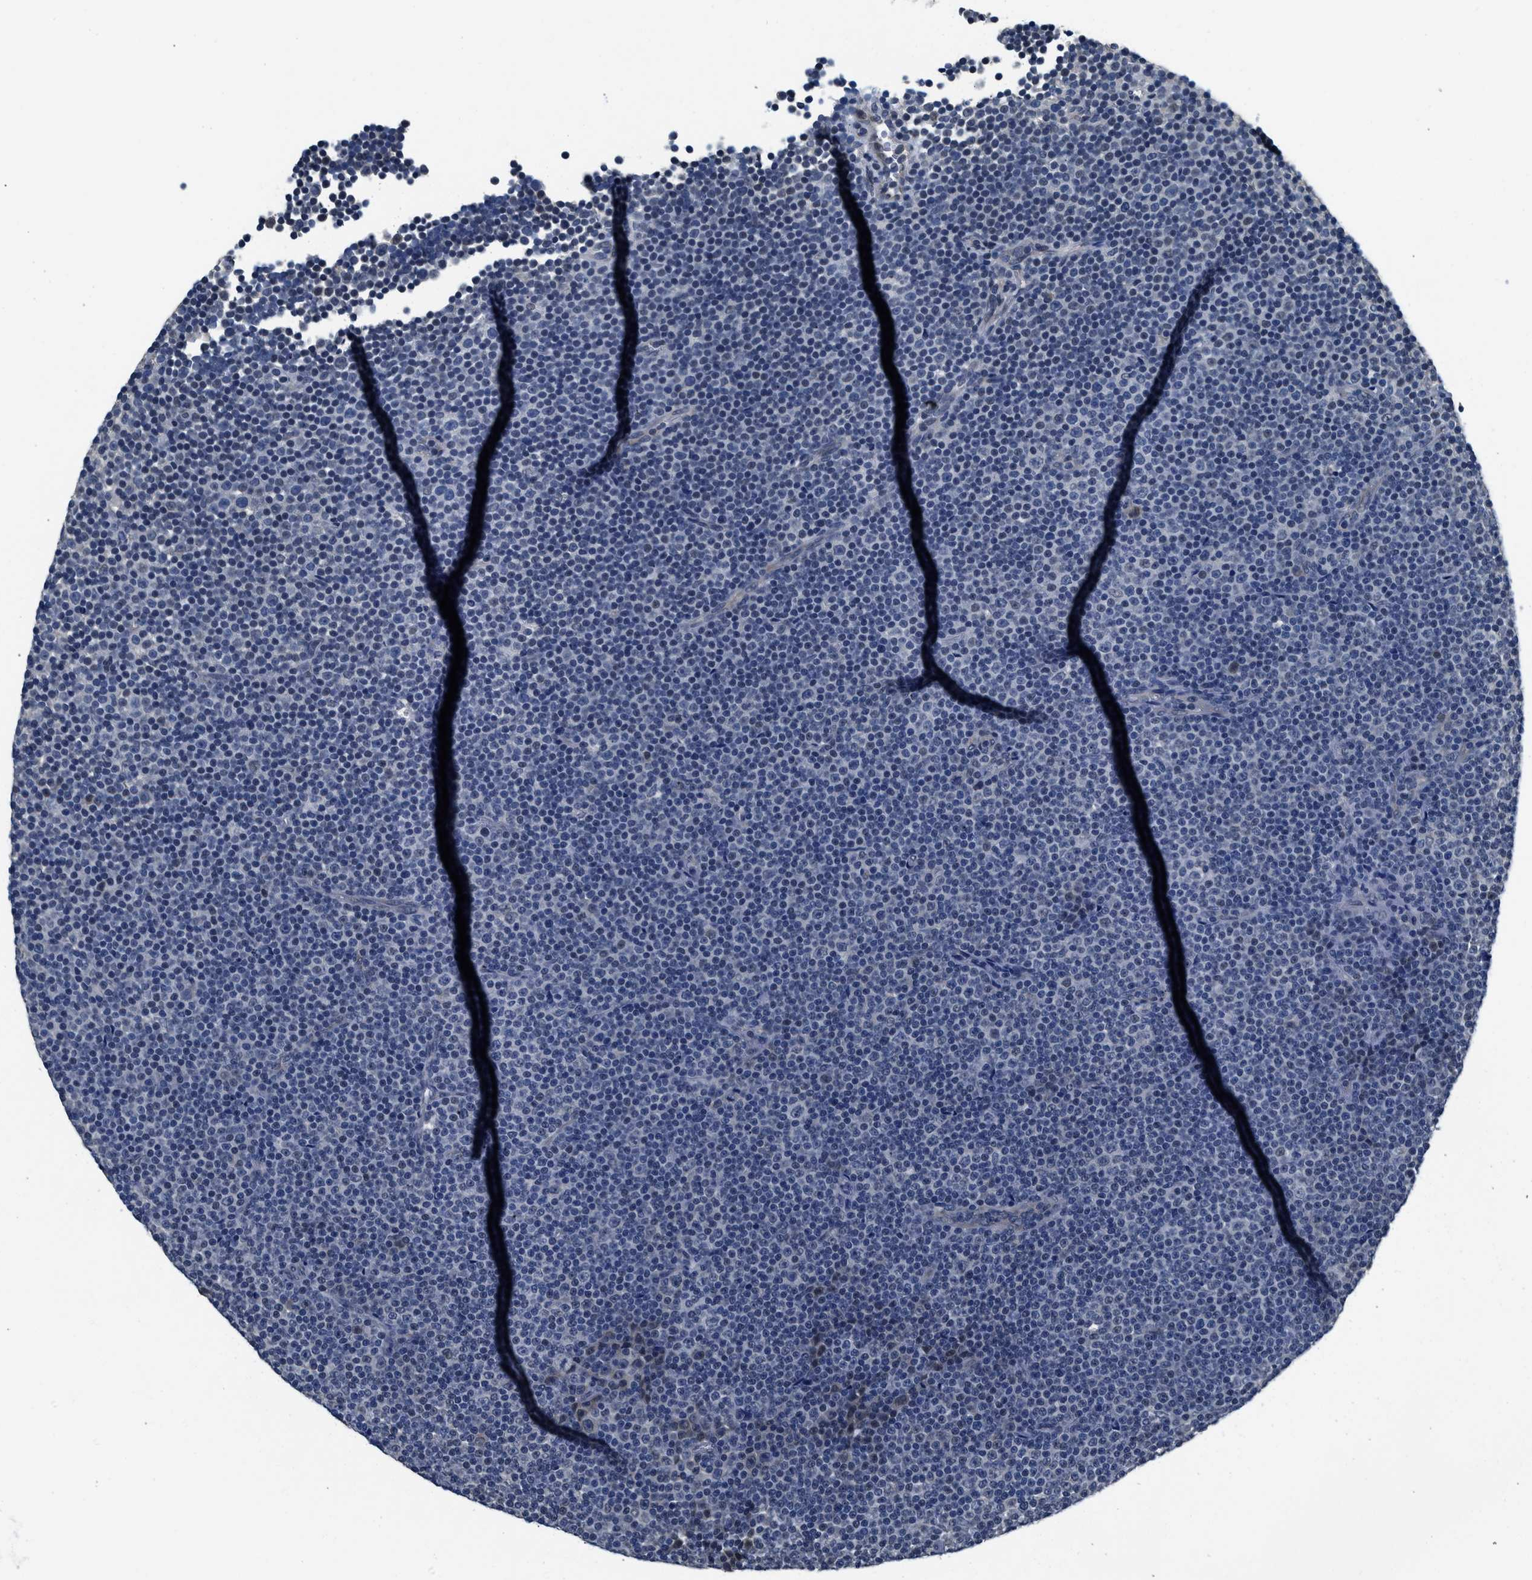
{"staining": {"intensity": "negative", "quantity": "none", "location": "none"}, "tissue": "lymphoma", "cell_type": "Tumor cells", "image_type": "cancer", "snomed": [{"axis": "morphology", "description": "Malignant lymphoma, non-Hodgkin's type, Low grade"}, {"axis": "topography", "description": "Lymph node"}], "caption": "This is an immunohistochemistry micrograph of human malignant lymphoma, non-Hodgkin's type (low-grade). There is no positivity in tumor cells.", "gene": "NIBAN2", "patient": {"sex": "female", "age": 67}}